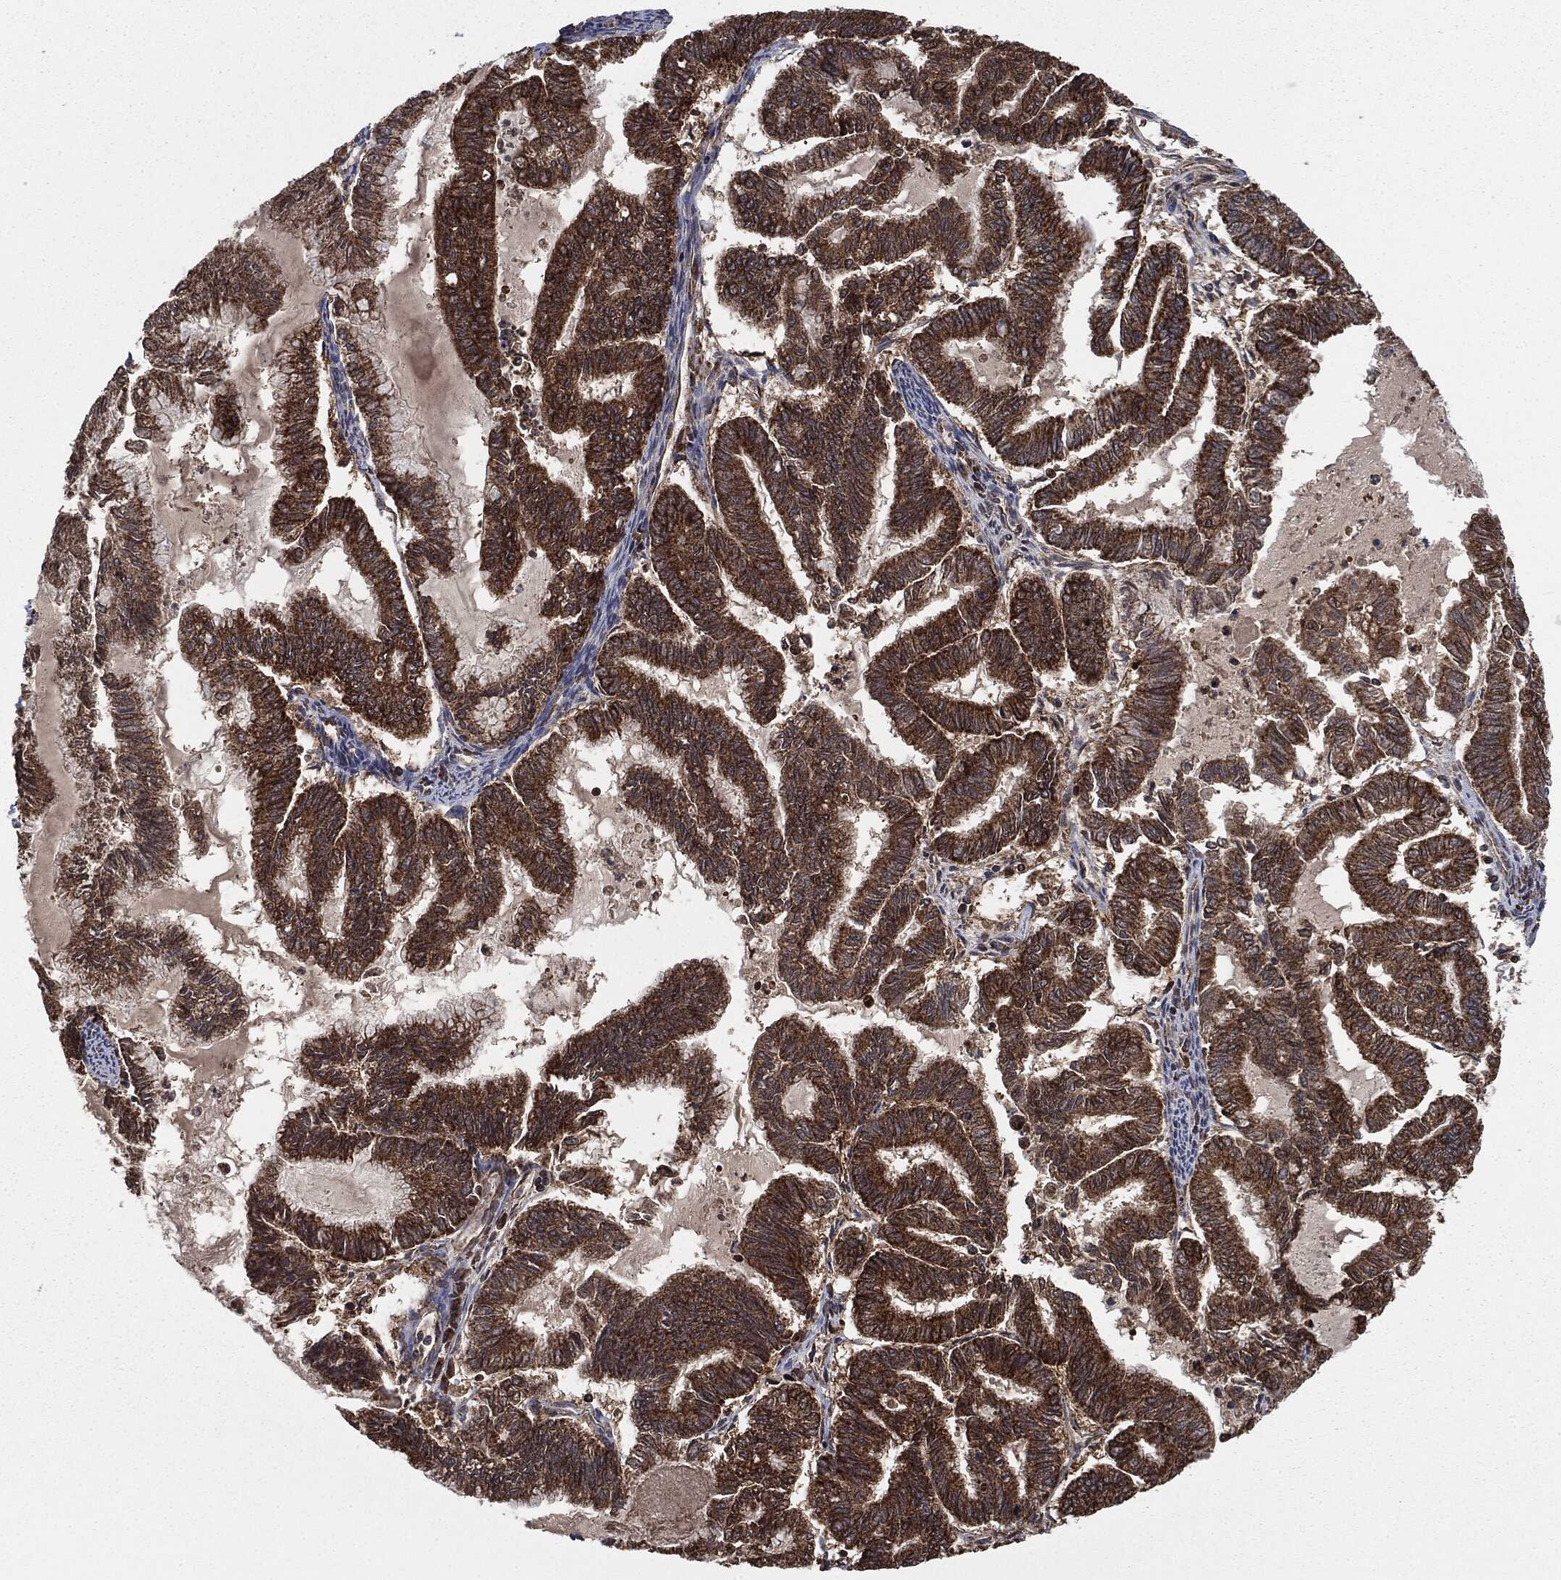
{"staining": {"intensity": "strong", "quantity": ">75%", "location": "cytoplasmic/membranous"}, "tissue": "endometrial cancer", "cell_type": "Tumor cells", "image_type": "cancer", "snomed": [{"axis": "morphology", "description": "Adenocarcinoma, NOS"}, {"axis": "topography", "description": "Endometrium"}], "caption": "Endometrial cancer tissue displays strong cytoplasmic/membranous expression in approximately >75% of tumor cells", "gene": "MAPK6", "patient": {"sex": "female", "age": 79}}